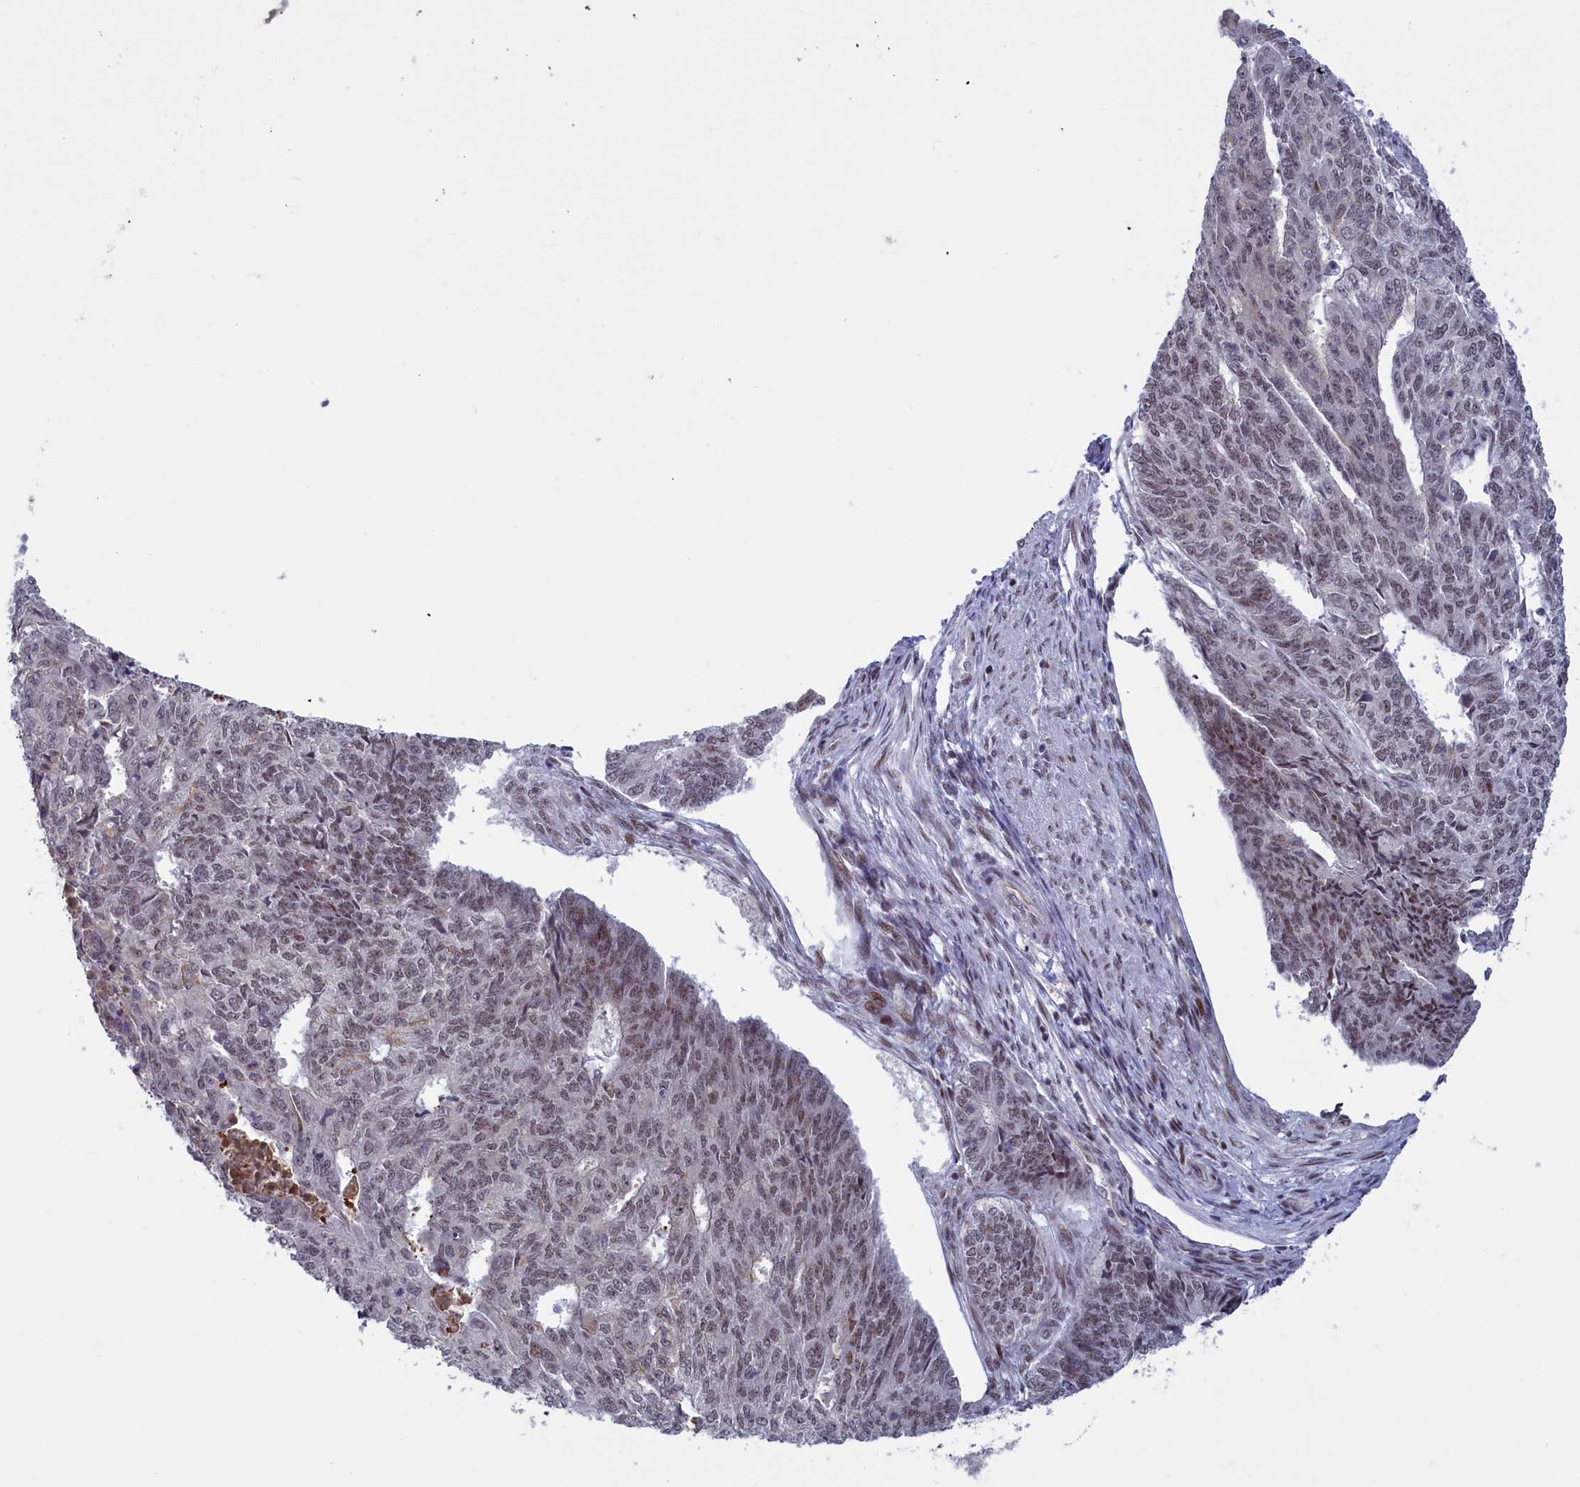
{"staining": {"intensity": "weak", "quantity": "25%-75%", "location": "nuclear"}, "tissue": "endometrial cancer", "cell_type": "Tumor cells", "image_type": "cancer", "snomed": [{"axis": "morphology", "description": "Adenocarcinoma, NOS"}, {"axis": "topography", "description": "Endometrium"}], "caption": "A brown stain shows weak nuclear expression of a protein in human endometrial cancer tumor cells.", "gene": "ATF7IP2", "patient": {"sex": "female", "age": 32}}